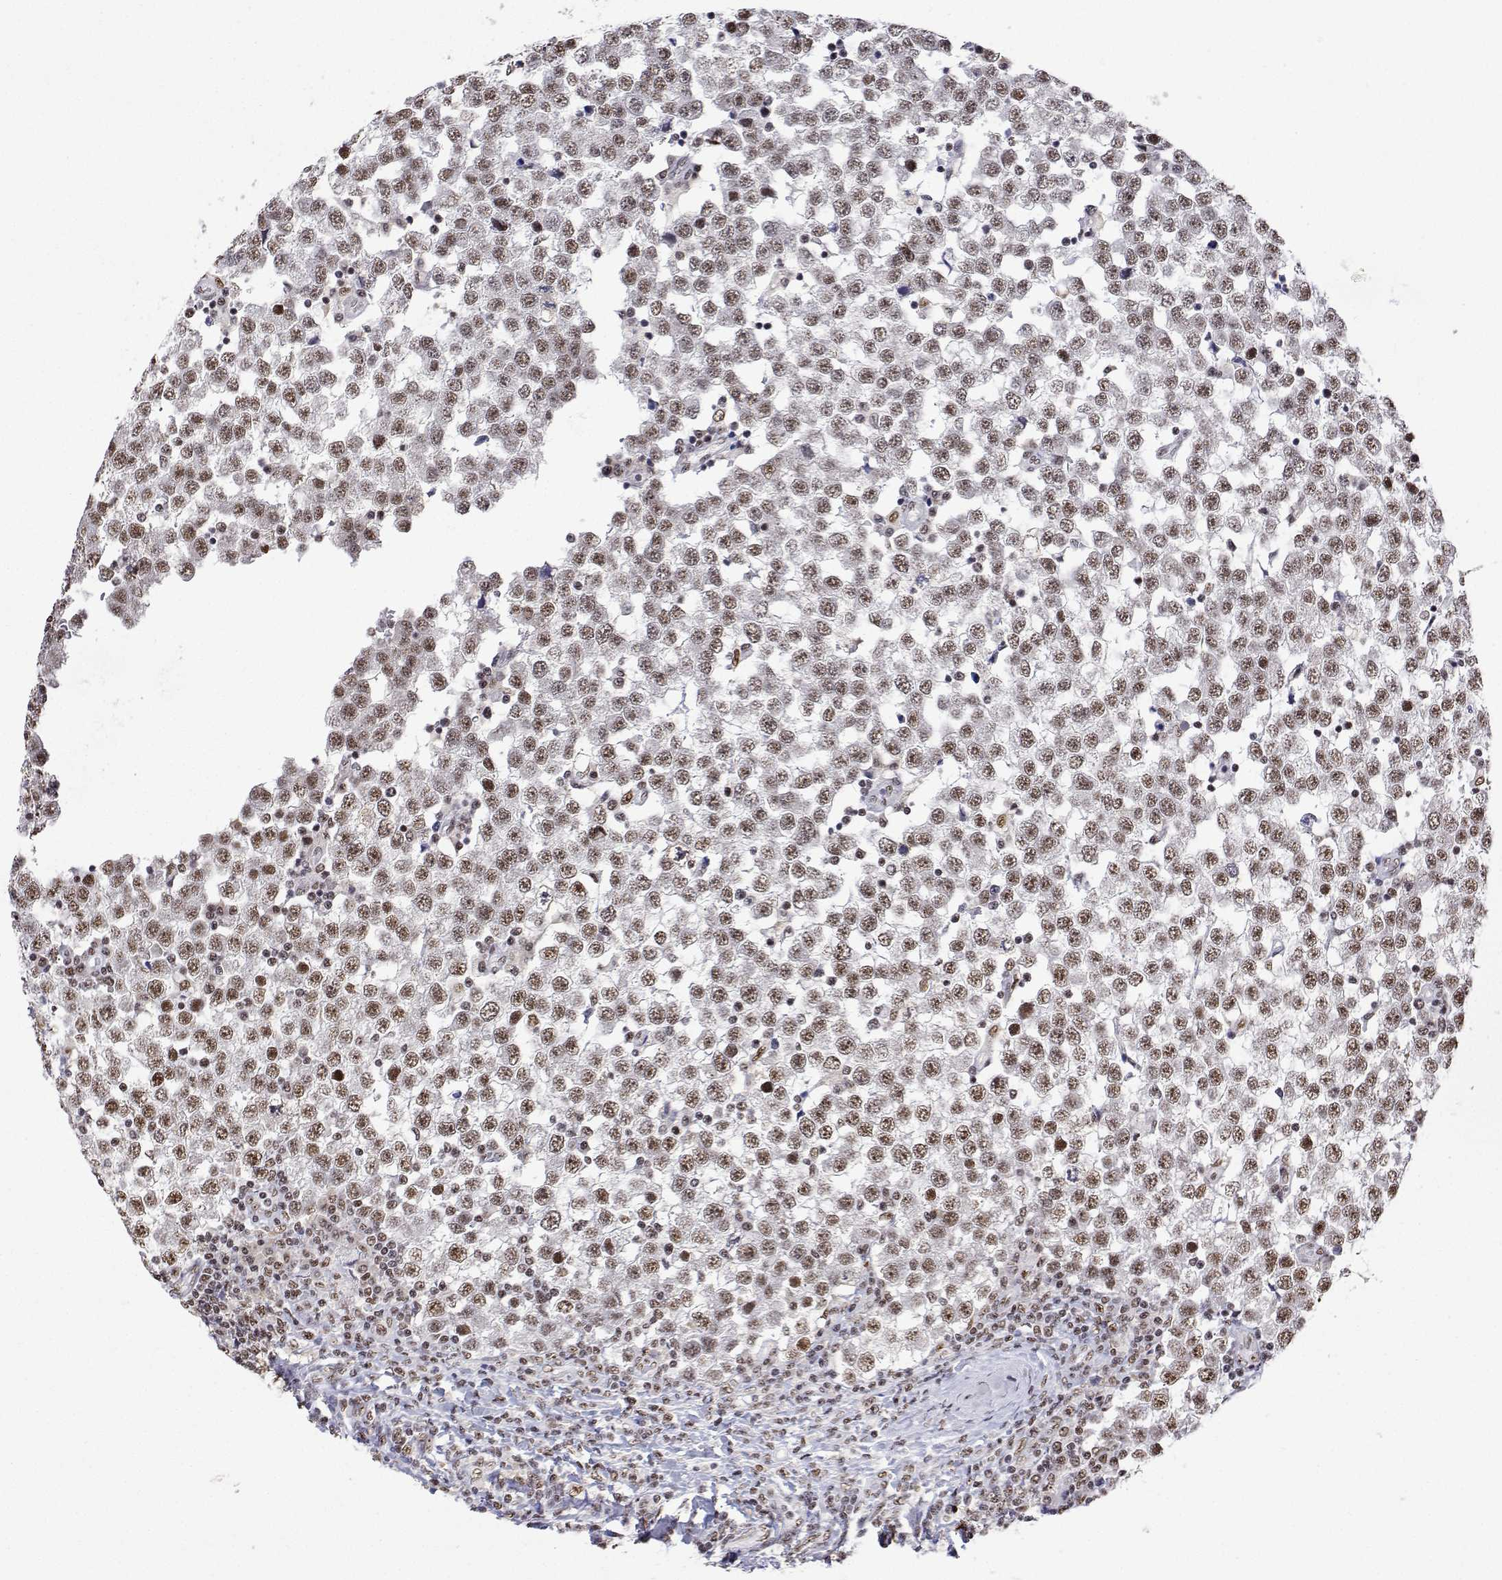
{"staining": {"intensity": "moderate", "quantity": ">75%", "location": "nuclear"}, "tissue": "testis cancer", "cell_type": "Tumor cells", "image_type": "cancer", "snomed": [{"axis": "morphology", "description": "Seminoma, NOS"}, {"axis": "topography", "description": "Testis"}], "caption": "The micrograph shows staining of testis seminoma, revealing moderate nuclear protein positivity (brown color) within tumor cells.", "gene": "ADAR", "patient": {"sex": "male", "age": 34}}